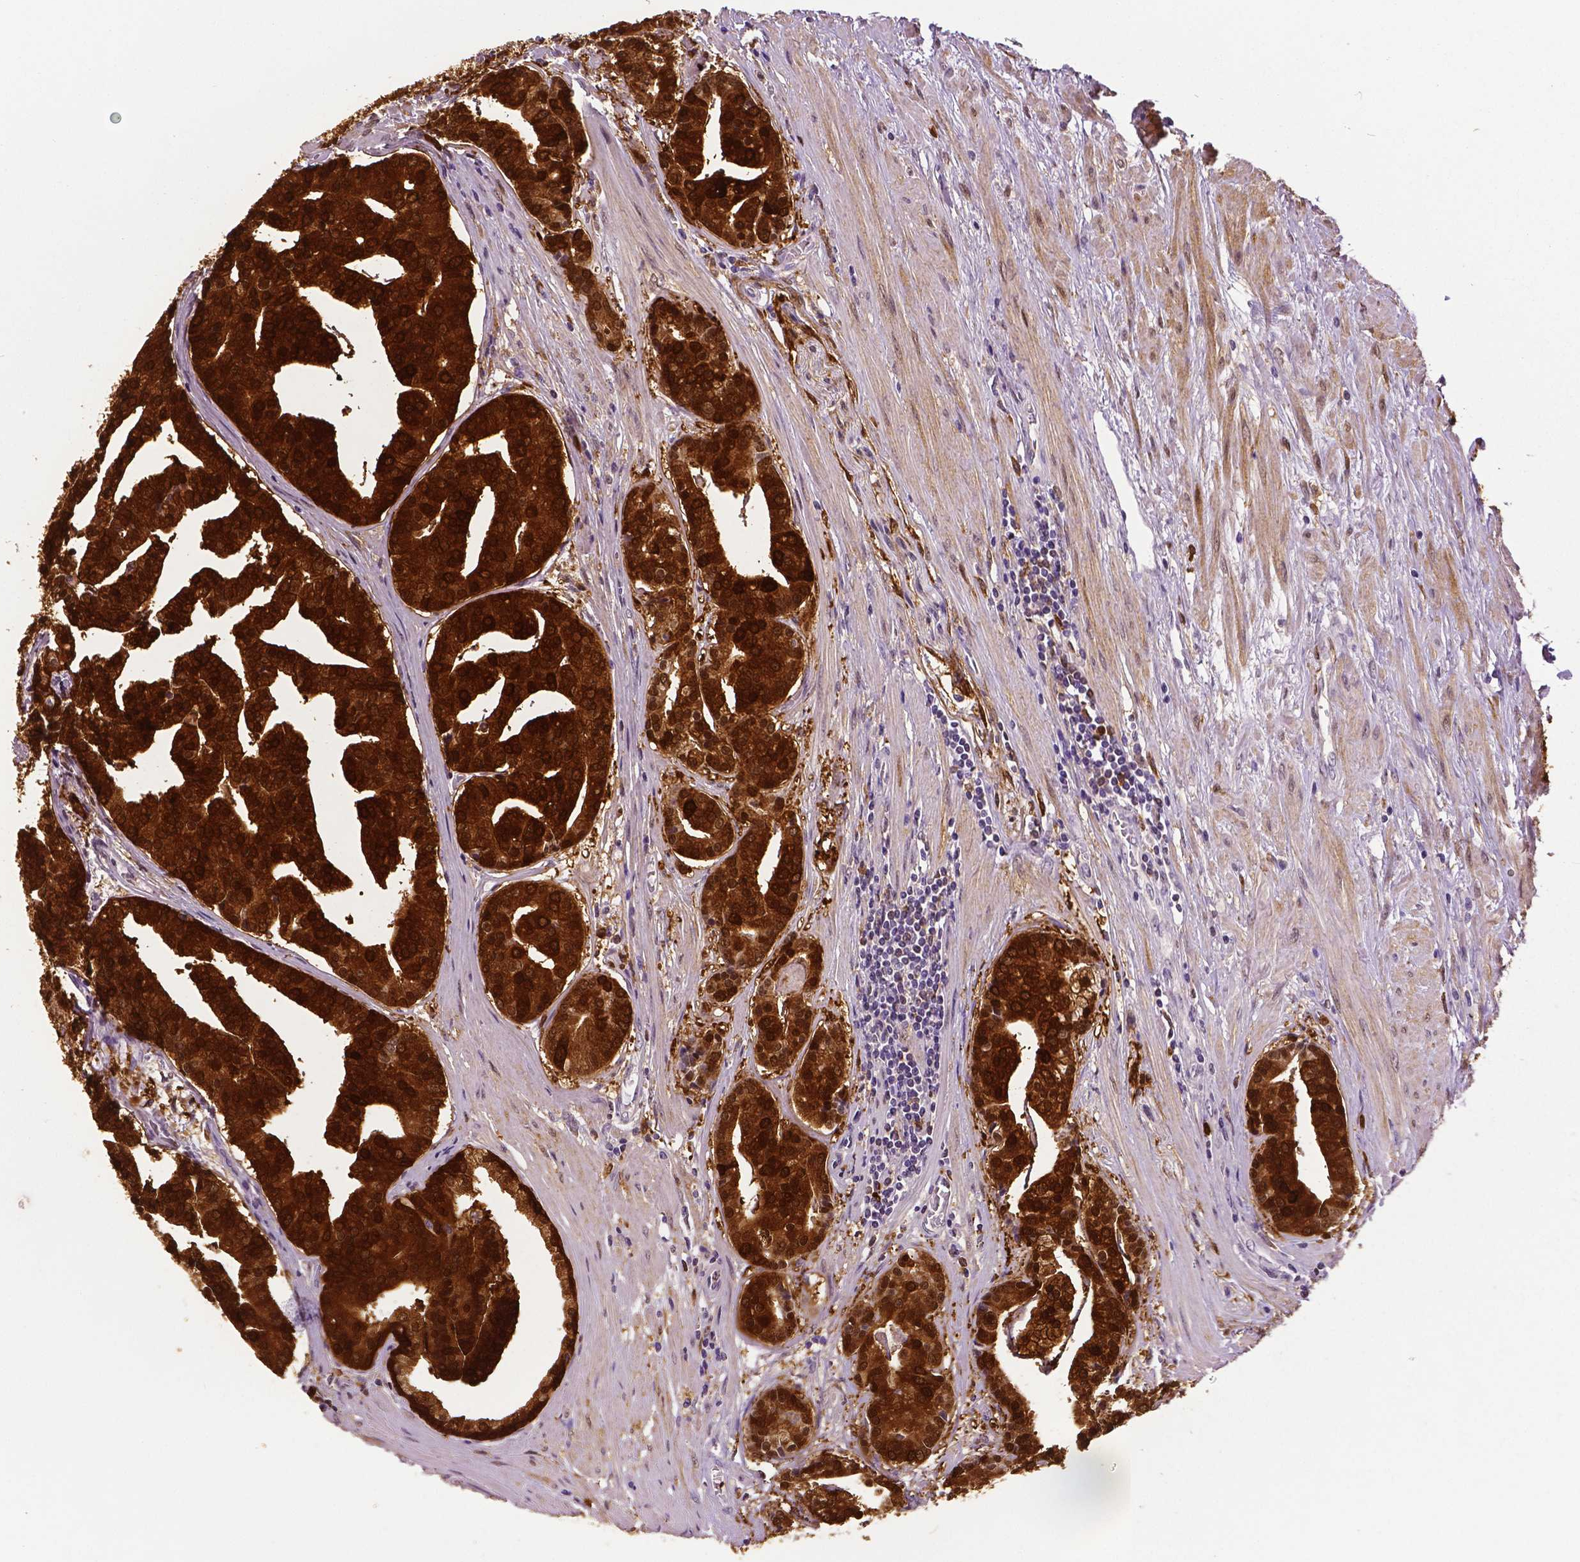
{"staining": {"intensity": "strong", "quantity": ">75%", "location": "cytoplasmic/membranous,nuclear"}, "tissue": "prostate cancer", "cell_type": "Tumor cells", "image_type": "cancer", "snomed": [{"axis": "morphology", "description": "Adenocarcinoma, NOS"}, {"axis": "topography", "description": "Prostate and seminal vesicle, NOS"}, {"axis": "topography", "description": "Prostate"}], "caption": "Strong cytoplasmic/membranous and nuclear protein expression is seen in about >75% of tumor cells in adenocarcinoma (prostate).", "gene": "PHGDH", "patient": {"sex": "male", "age": 44}}